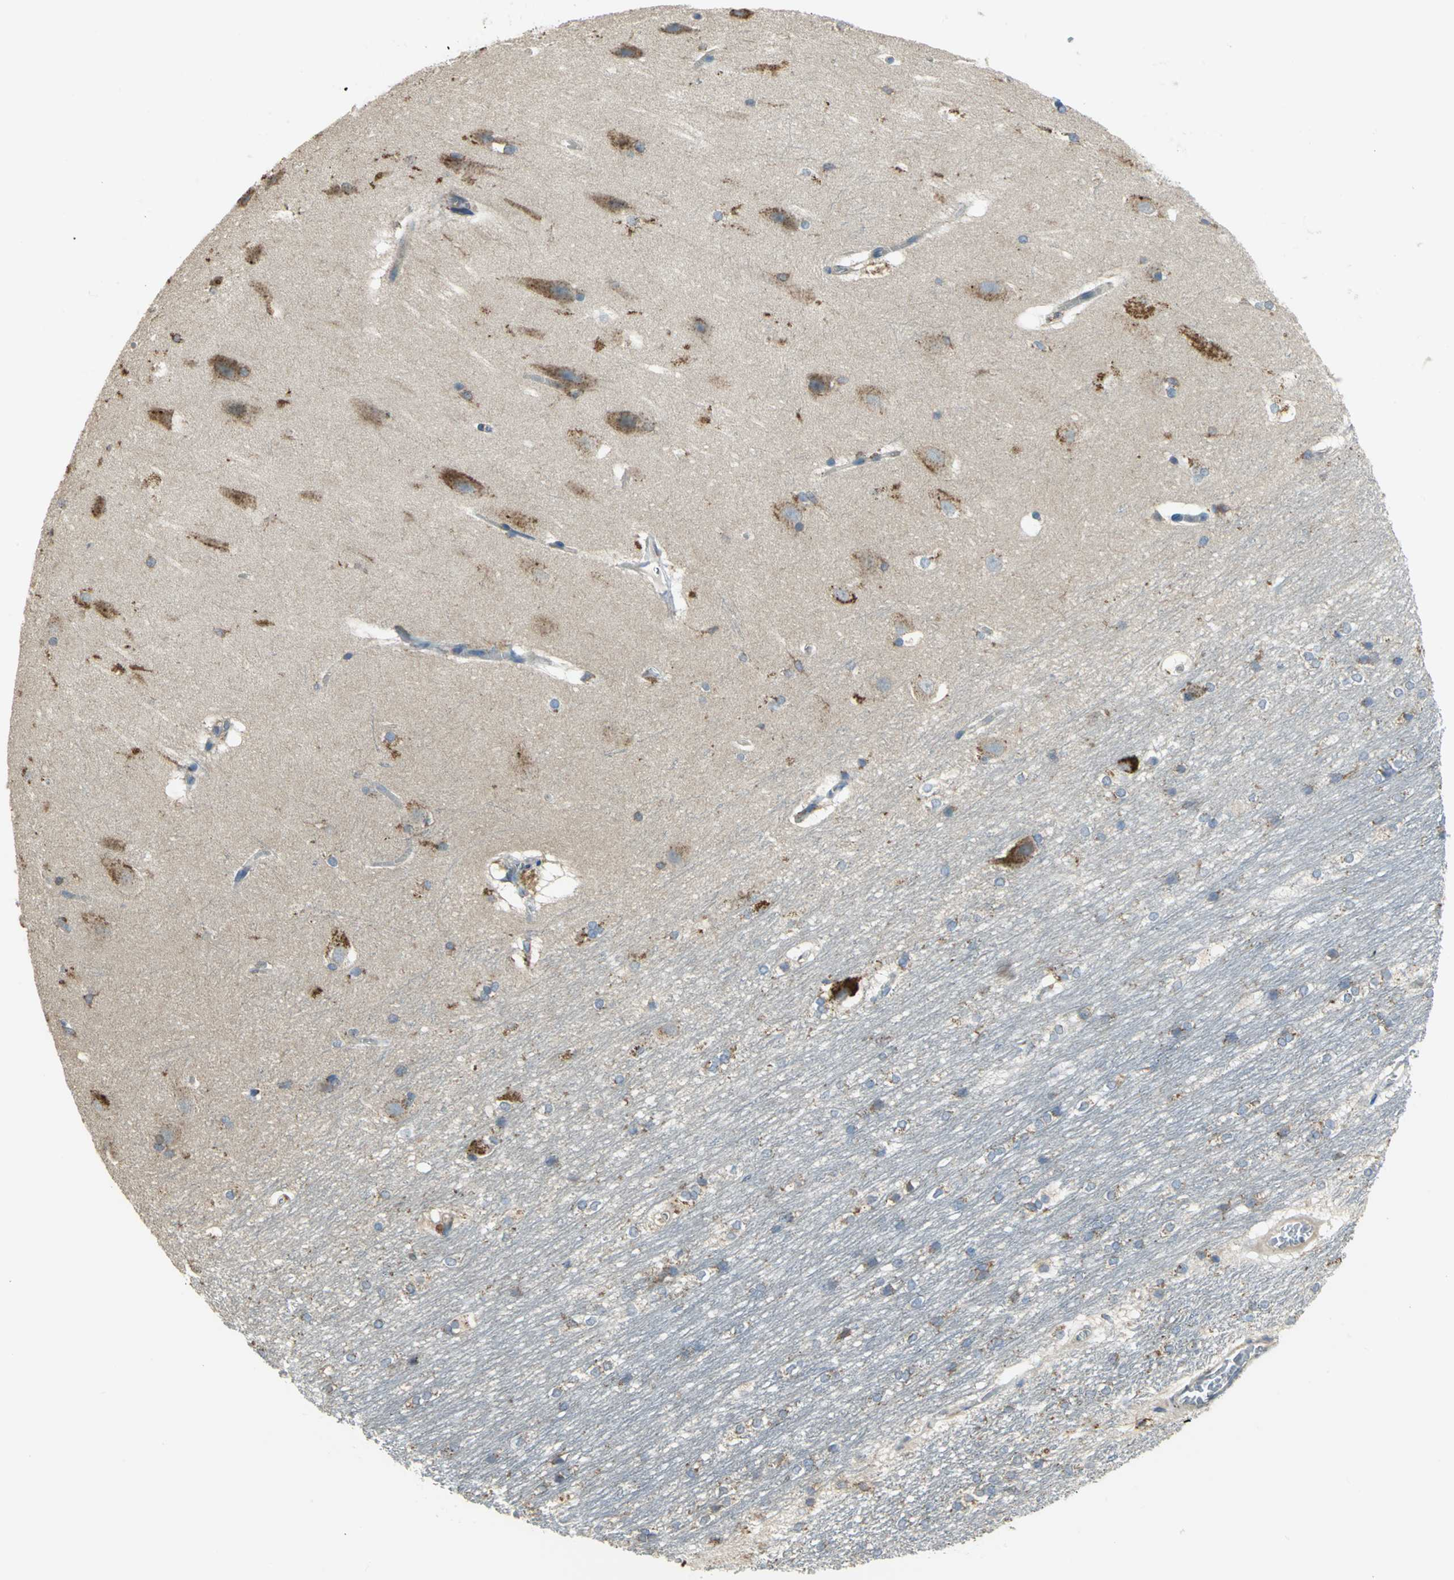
{"staining": {"intensity": "weak", "quantity": "25%-75%", "location": "cytoplasmic/membranous,nuclear"}, "tissue": "hippocampus", "cell_type": "Glial cells", "image_type": "normal", "snomed": [{"axis": "morphology", "description": "Normal tissue, NOS"}, {"axis": "topography", "description": "Hippocampus"}], "caption": "IHC staining of normal hippocampus, which exhibits low levels of weak cytoplasmic/membranous,nuclear positivity in about 25%-75% of glial cells indicating weak cytoplasmic/membranous,nuclear protein expression. The staining was performed using DAB (3,3'-diaminobenzidine) (brown) for protein detection and nuclei were counterstained in hematoxylin (blue).", "gene": "DIAPH2", "patient": {"sex": "female", "age": 19}}